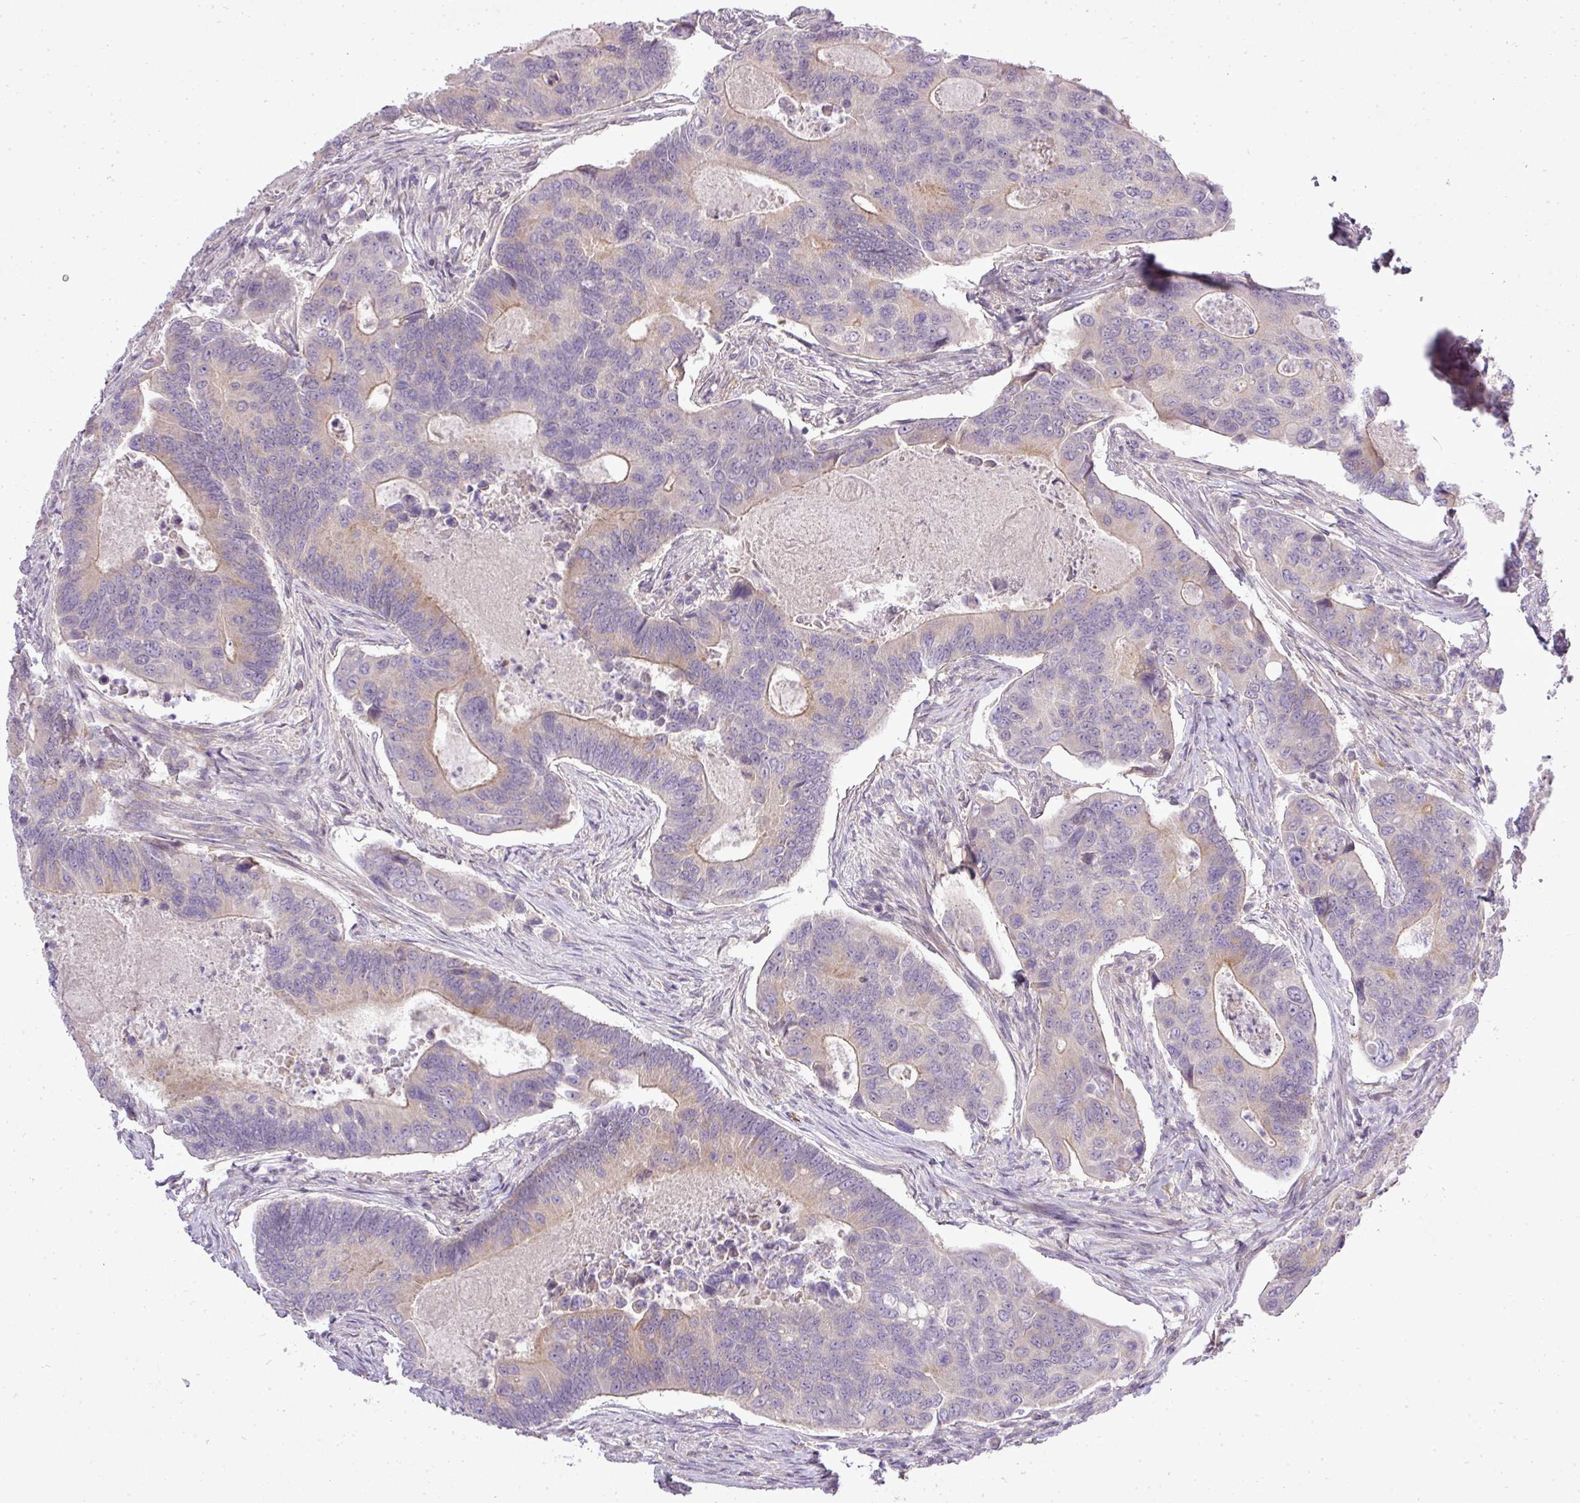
{"staining": {"intensity": "moderate", "quantity": "<25%", "location": "cytoplasmic/membranous"}, "tissue": "colorectal cancer", "cell_type": "Tumor cells", "image_type": "cancer", "snomed": [{"axis": "morphology", "description": "Adenocarcinoma, NOS"}, {"axis": "topography", "description": "Colon"}], "caption": "Approximately <25% of tumor cells in colorectal cancer display moderate cytoplasmic/membranous protein expression as visualized by brown immunohistochemical staining.", "gene": "PDRG1", "patient": {"sex": "female", "age": 67}}